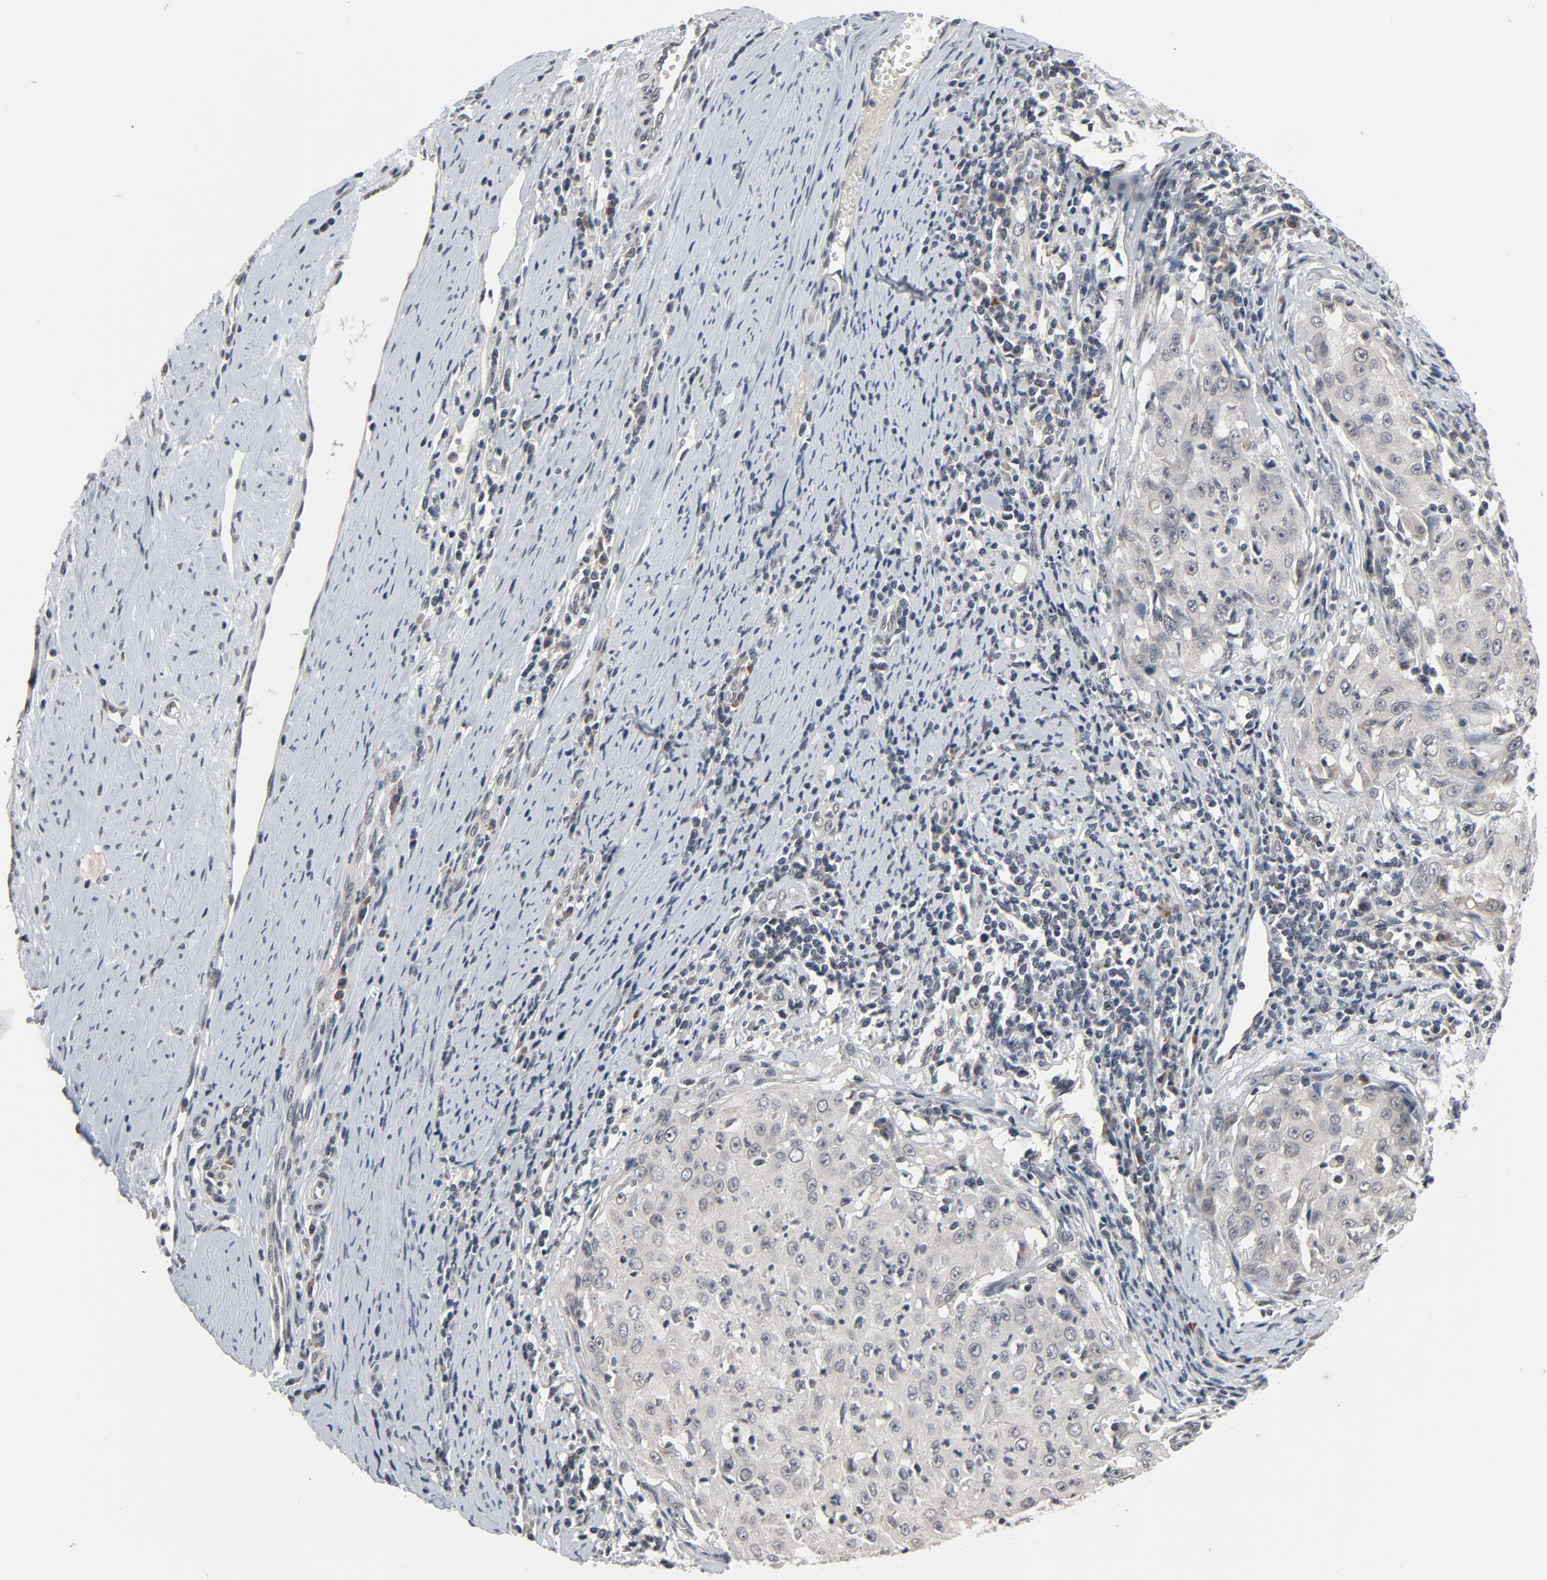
{"staining": {"intensity": "negative", "quantity": "none", "location": "none"}, "tissue": "cervical cancer", "cell_type": "Tumor cells", "image_type": "cancer", "snomed": [{"axis": "morphology", "description": "Squamous cell carcinoma, NOS"}, {"axis": "topography", "description": "Cervix"}], "caption": "High magnification brightfield microscopy of cervical cancer stained with DAB (3,3'-diaminobenzidine) (brown) and counterstained with hematoxylin (blue): tumor cells show no significant staining.", "gene": "MT3", "patient": {"sex": "female", "age": 27}}